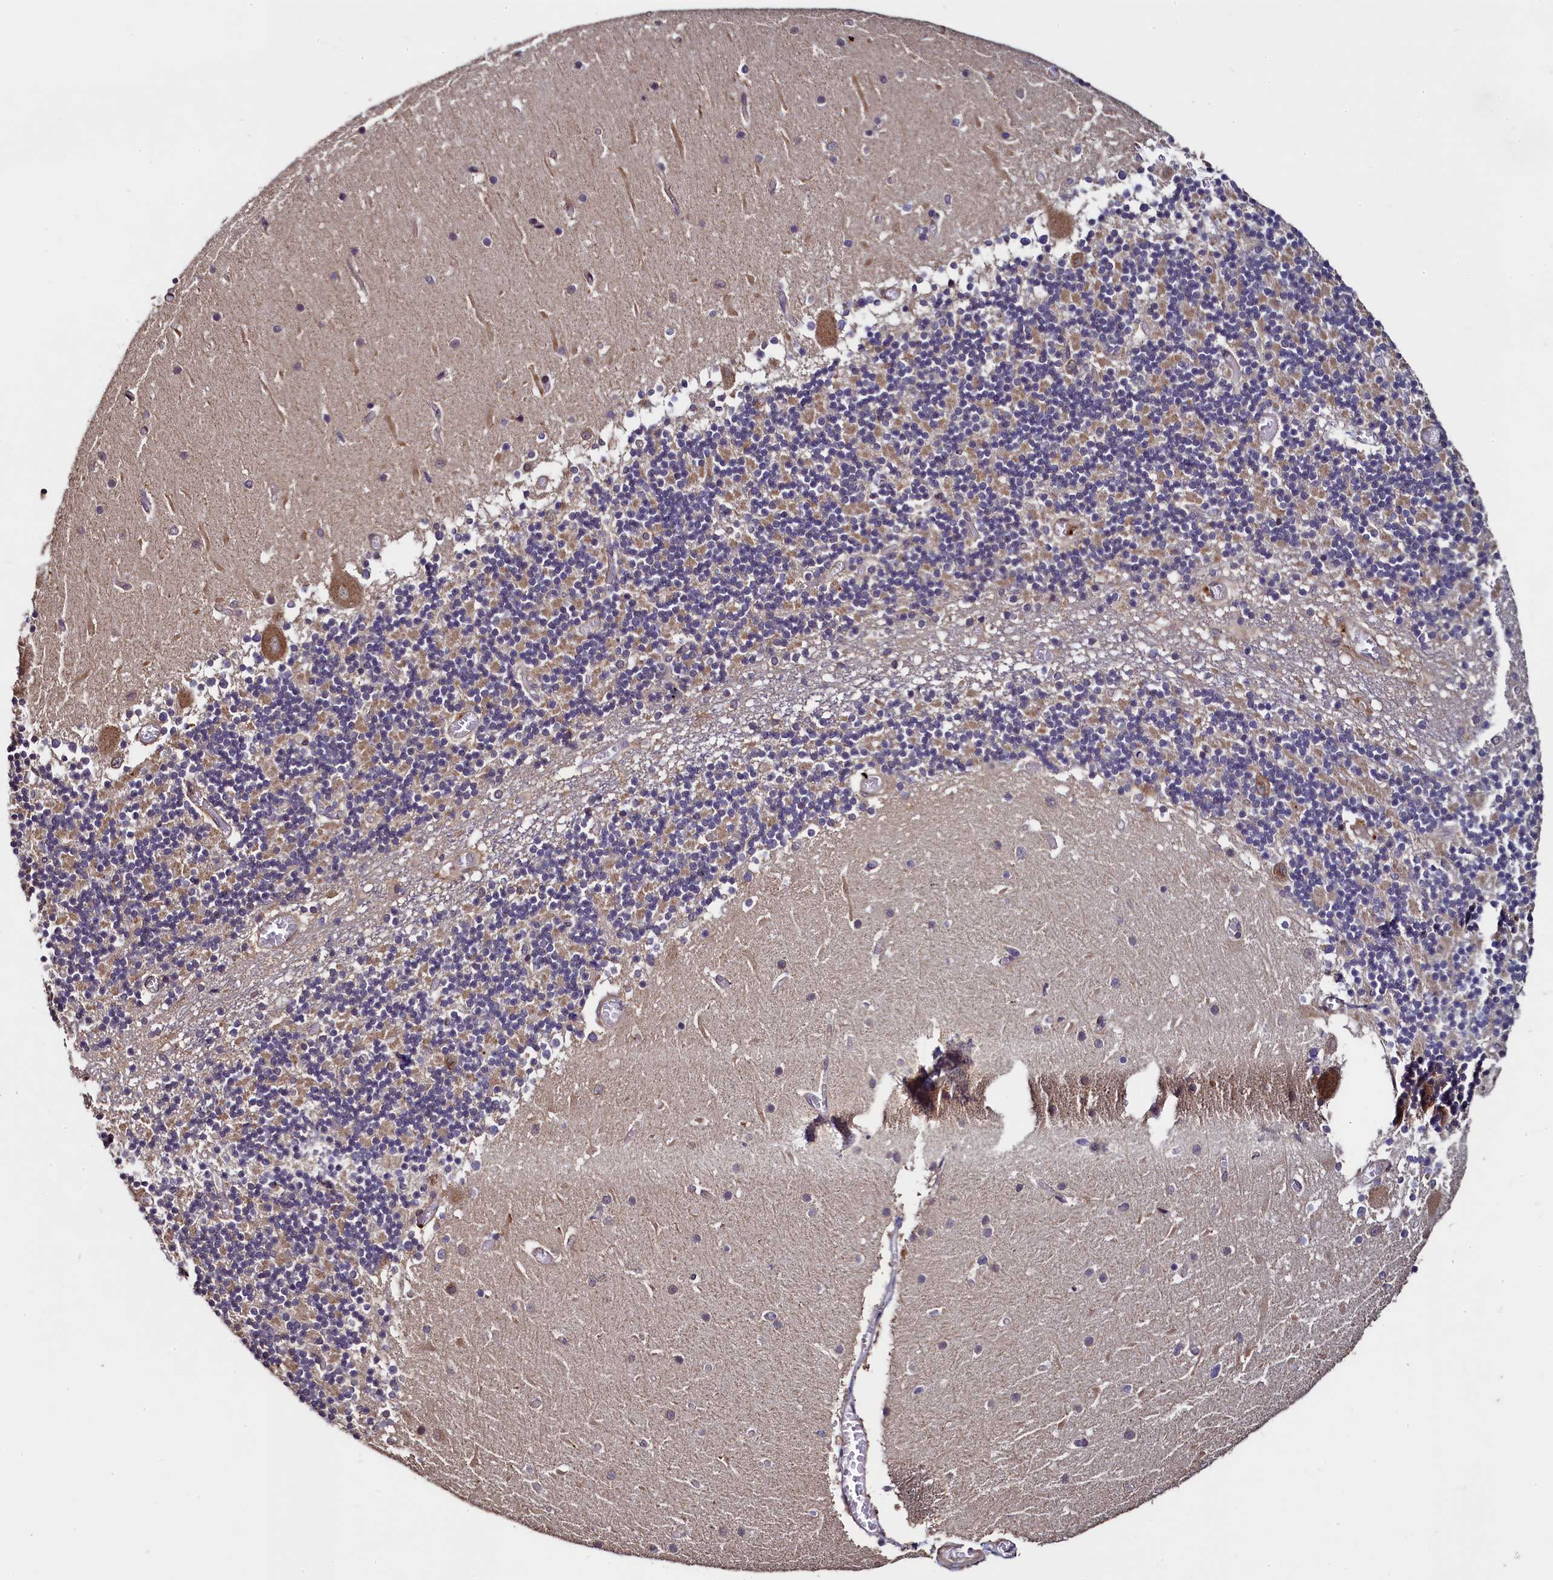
{"staining": {"intensity": "moderate", "quantity": "<25%", "location": "cytoplasmic/membranous"}, "tissue": "cerebellum", "cell_type": "Cells in granular layer", "image_type": "normal", "snomed": [{"axis": "morphology", "description": "Normal tissue, NOS"}, {"axis": "topography", "description": "Cerebellum"}], "caption": "A brown stain labels moderate cytoplasmic/membranous positivity of a protein in cells in granular layer of normal cerebellum. (DAB (3,3'-diaminobenzidine) IHC, brown staining for protein, blue staining for nuclei).", "gene": "RBFA", "patient": {"sex": "female", "age": 28}}